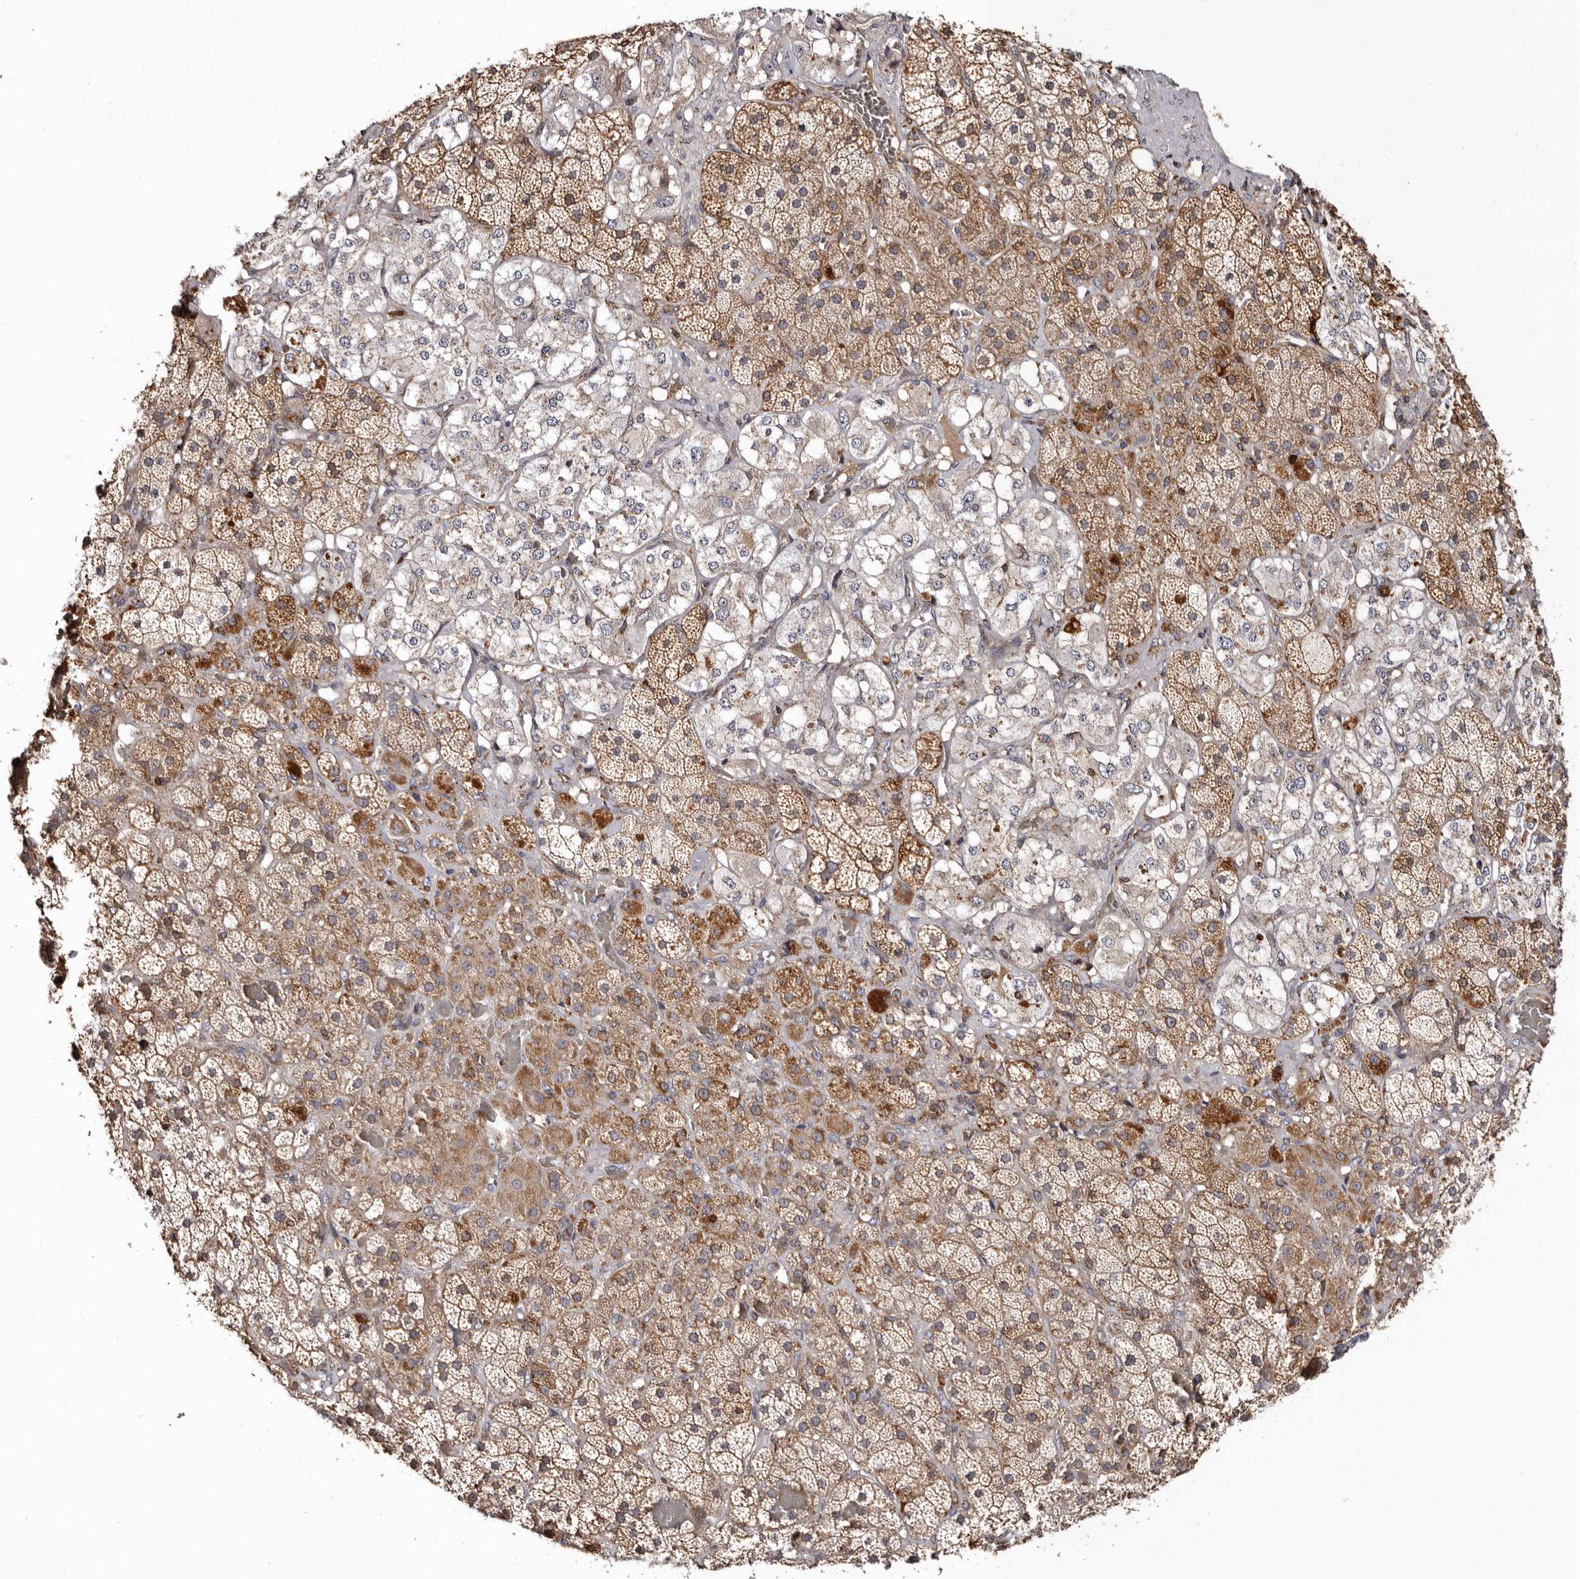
{"staining": {"intensity": "moderate", "quantity": ">75%", "location": "cytoplasmic/membranous"}, "tissue": "adrenal gland", "cell_type": "Glandular cells", "image_type": "normal", "snomed": [{"axis": "morphology", "description": "Normal tissue, NOS"}, {"axis": "topography", "description": "Adrenal gland"}], "caption": "This micrograph exhibits immunohistochemistry staining of normal human adrenal gland, with medium moderate cytoplasmic/membranous positivity in approximately >75% of glandular cells.", "gene": "BAX", "patient": {"sex": "male", "age": 57}}